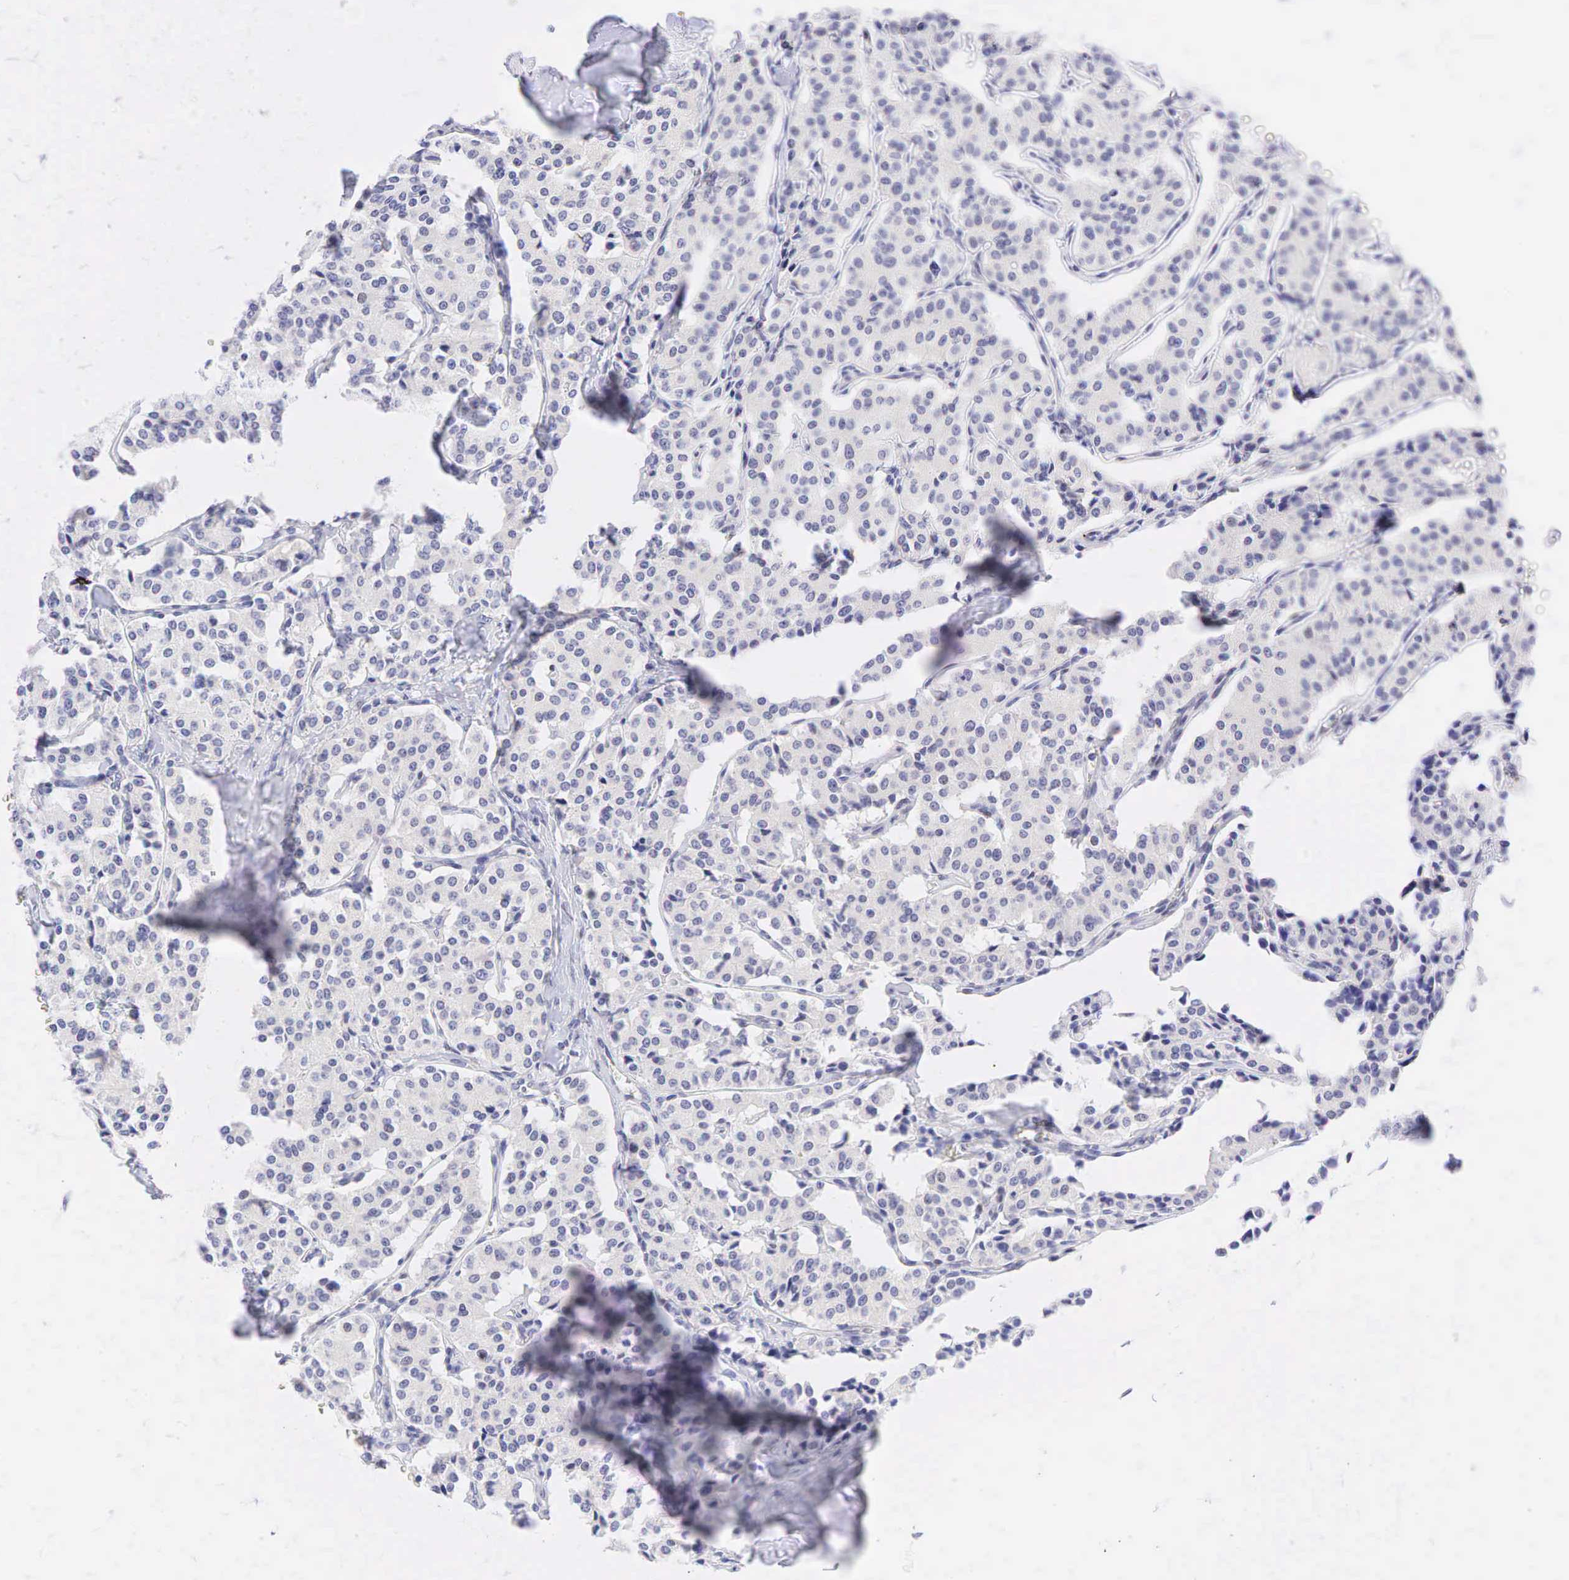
{"staining": {"intensity": "negative", "quantity": "none", "location": "none"}, "tissue": "carcinoid", "cell_type": "Tumor cells", "image_type": "cancer", "snomed": [{"axis": "morphology", "description": "Carcinoid, malignant, NOS"}, {"axis": "topography", "description": "Bronchus"}], "caption": "Tumor cells show no significant expression in carcinoid.", "gene": "AR", "patient": {"sex": "male", "age": 55}}